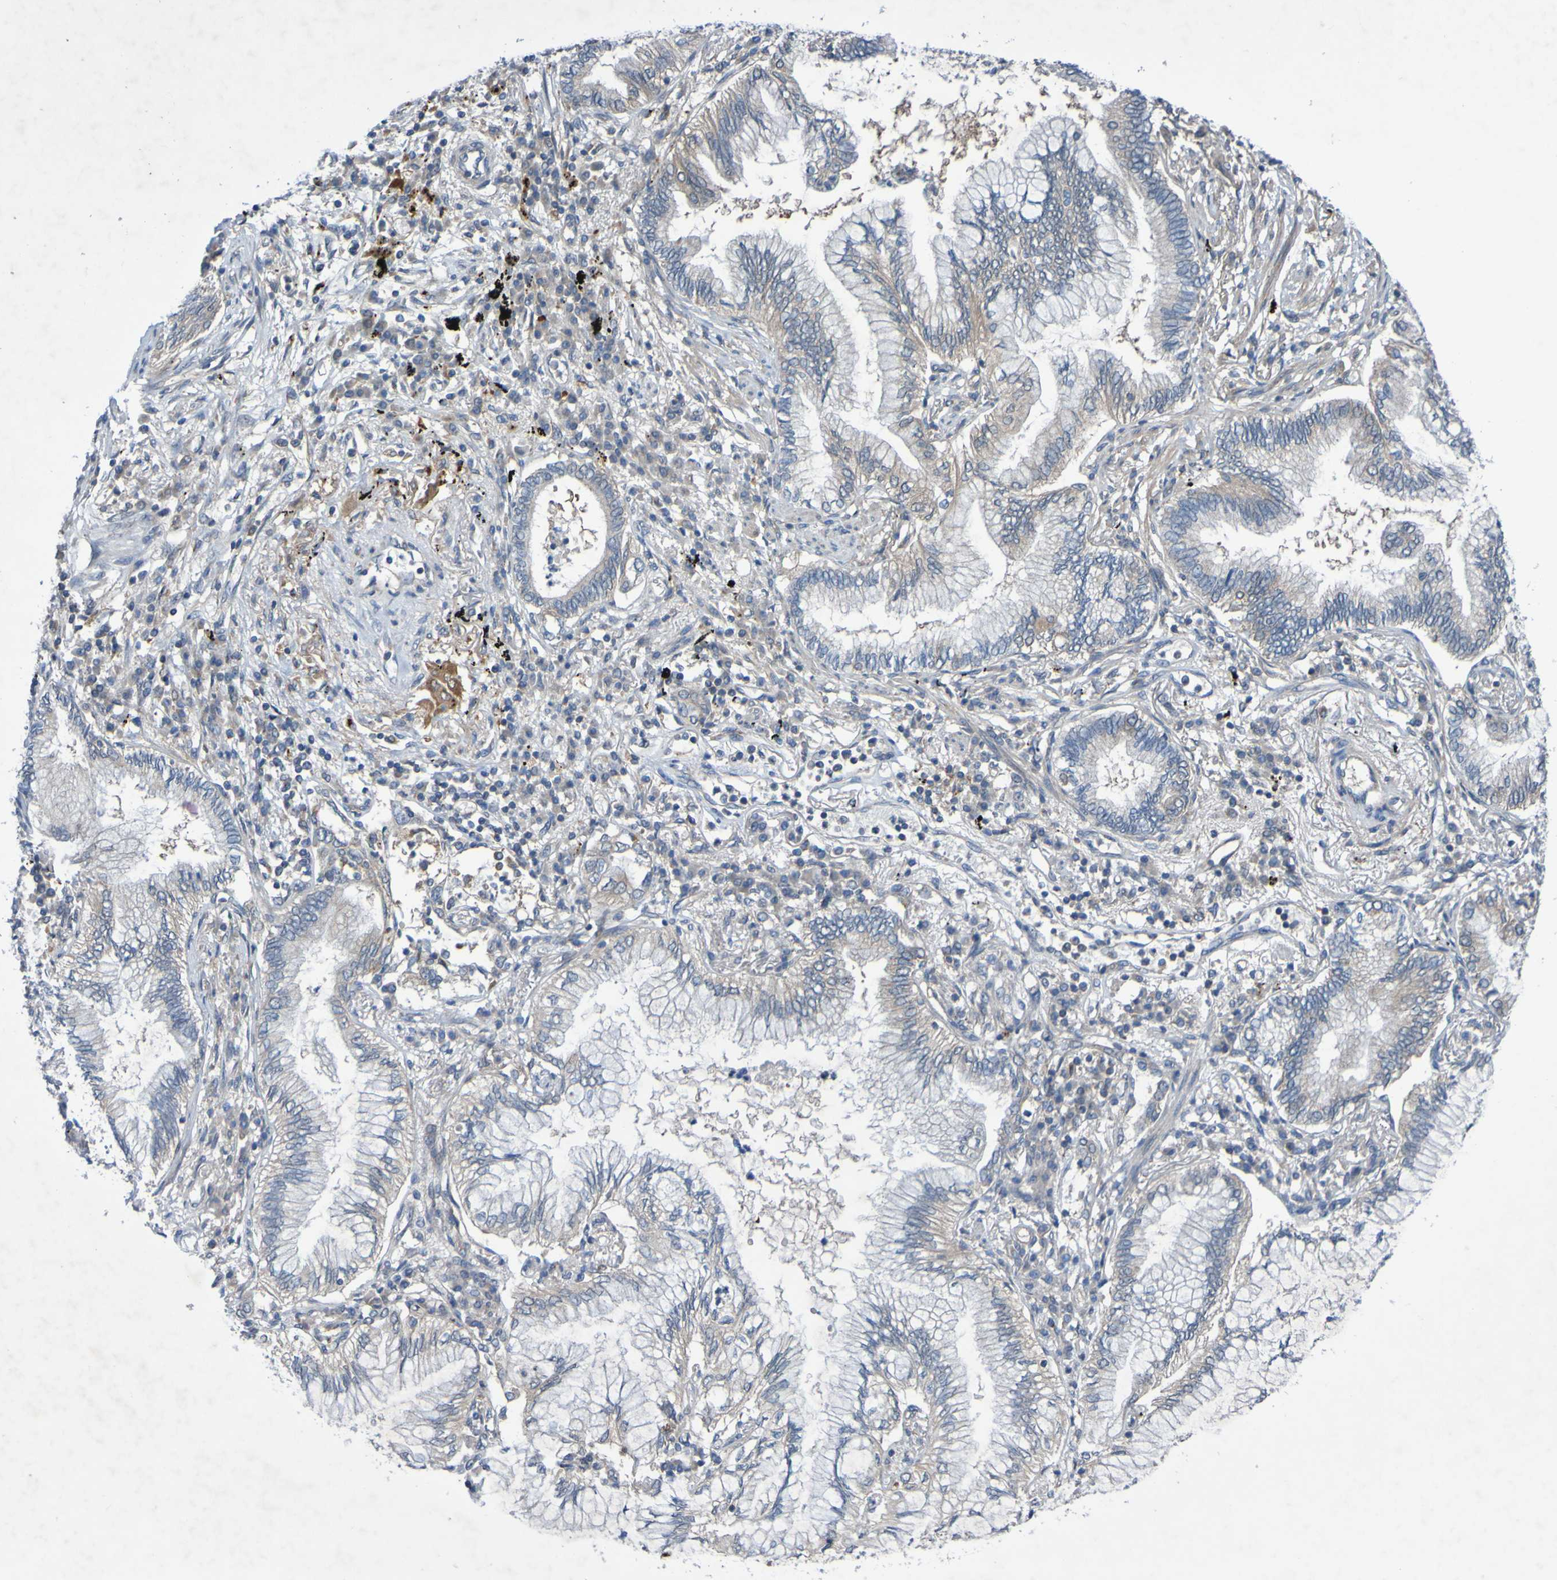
{"staining": {"intensity": "weak", "quantity": "<25%", "location": "cytoplasmic/membranous"}, "tissue": "lung cancer", "cell_type": "Tumor cells", "image_type": "cancer", "snomed": [{"axis": "morphology", "description": "Normal tissue, NOS"}, {"axis": "morphology", "description": "Adenocarcinoma, NOS"}, {"axis": "topography", "description": "Bronchus"}, {"axis": "topography", "description": "Lung"}], "caption": "DAB (3,3'-diaminobenzidine) immunohistochemical staining of human lung adenocarcinoma reveals no significant staining in tumor cells.", "gene": "SDK1", "patient": {"sex": "female", "age": 70}}